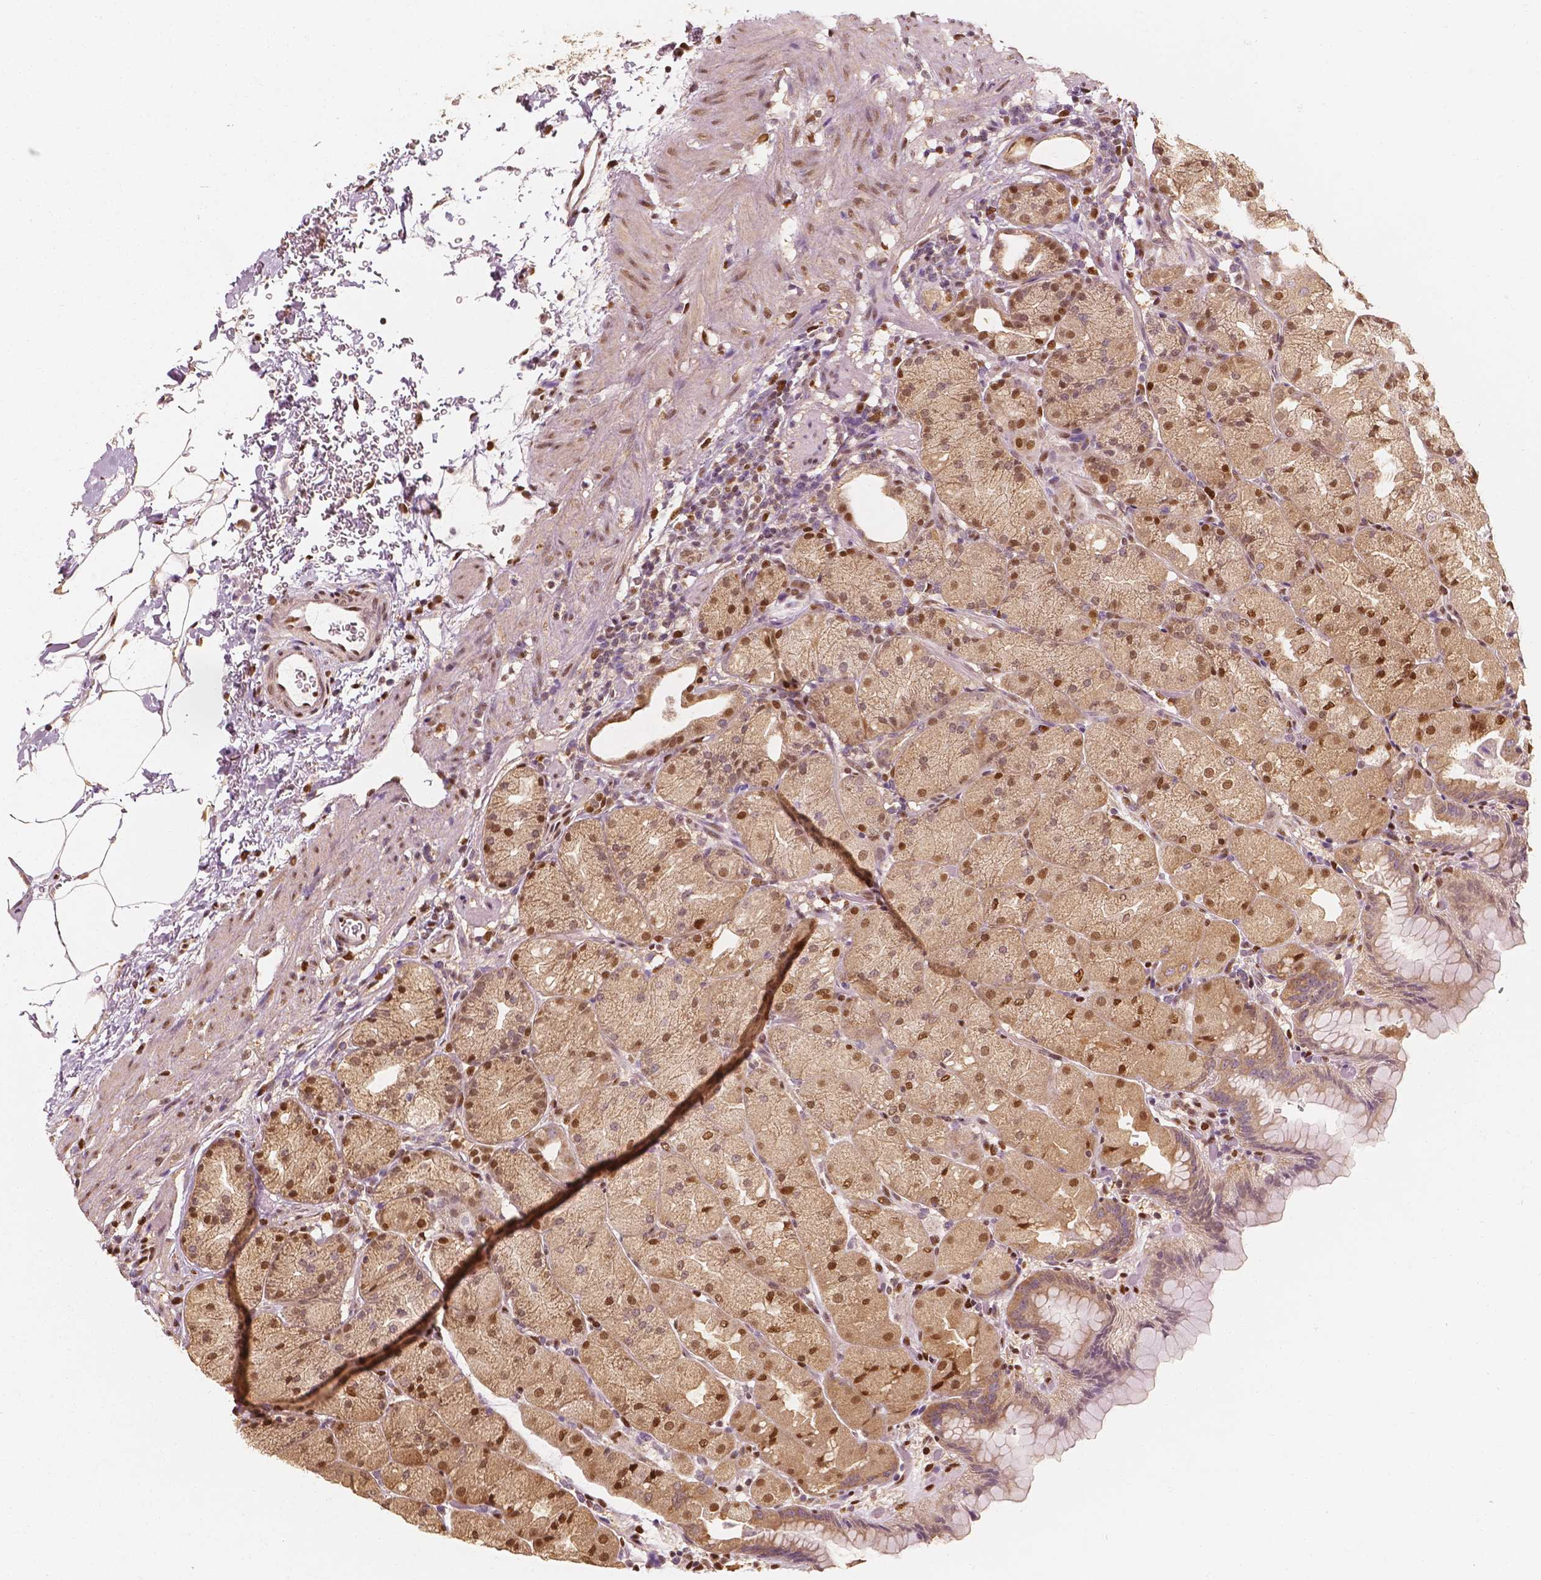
{"staining": {"intensity": "moderate", "quantity": ">75%", "location": "cytoplasmic/membranous,nuclear"}, "tissue": "stomach", "cell_type": "Glandular cells", "image_type": "normal", "snomed": [{"axis": "morphology", "description": "Normal tissue, NOS"}, {"axis": "topography", "description": "Stomach, upper"}, {"axis": "topography", "description": "Stomach"}, {"axis": "topography", "description": "Stomach, lower"}], "caption": "IHC staining of unremarkable stomach, which displays medium levels of moderate cytoplasmic/membranous,nuclear positivity in approximately >75% of glandular cells indicating moderate cytoplasmic/membranous,nuclear protein expression. The staining was performed using DAB (brown) for protein detection and nuclei were counterstained in hematoxylin (blue).", "gene": "TBC1D17", "patient": {"sex": "male", "age": 62}}